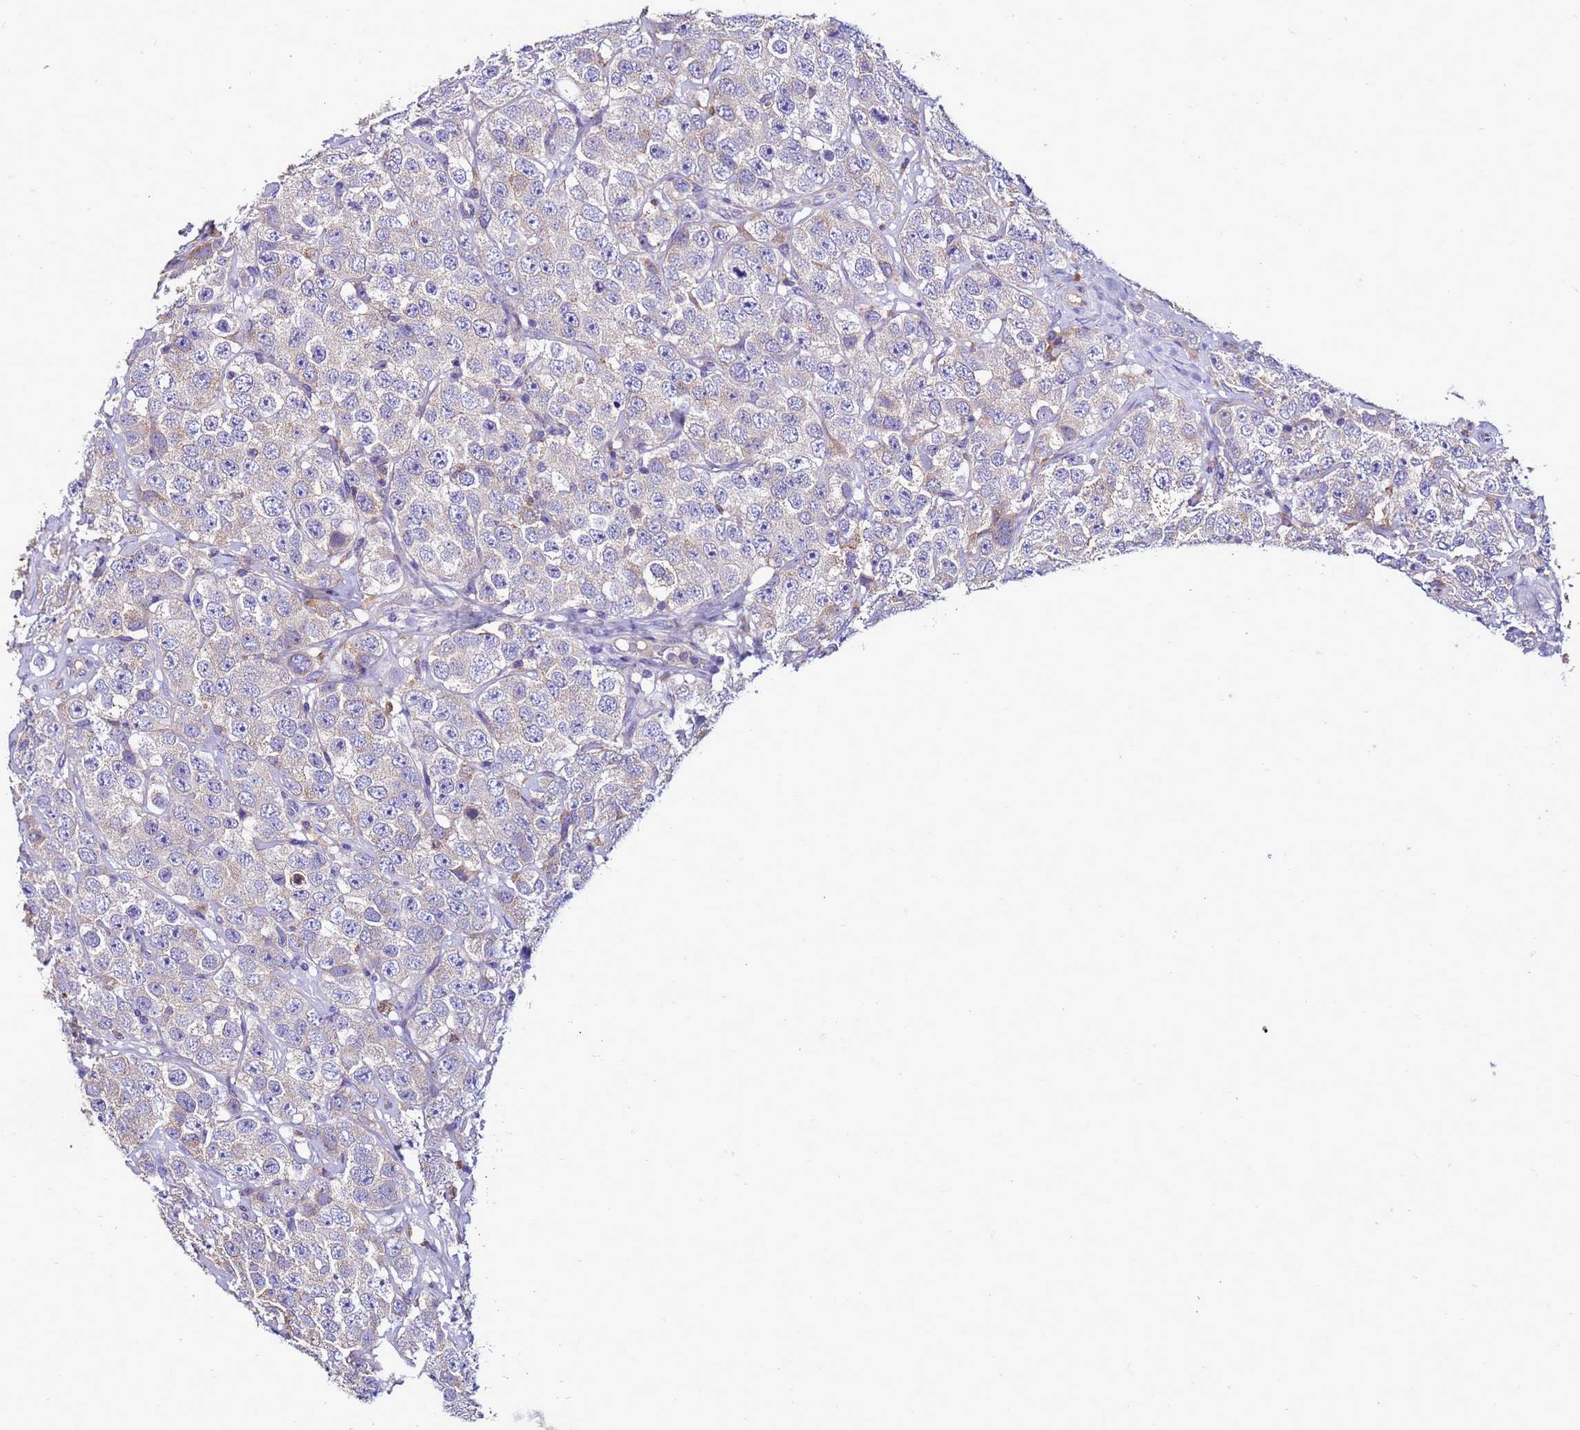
{"staining": {"intensity": "negative", "quantity": "none", "location": "none"}, "tissue": "testis cancer", "cell_type": "Tumor cells", "image_type": "cancer", "snomed": [{"axis": "morphology", "description": "Seminoma, NOS"}, {"axis": "topography", "description": "Testis"}], "caption": "IHC of testis cancer (seminoma) displays no positivity in tumor cells.", "gene": "ANTKMT", "patient": {"sex": "male", "age": 28}}